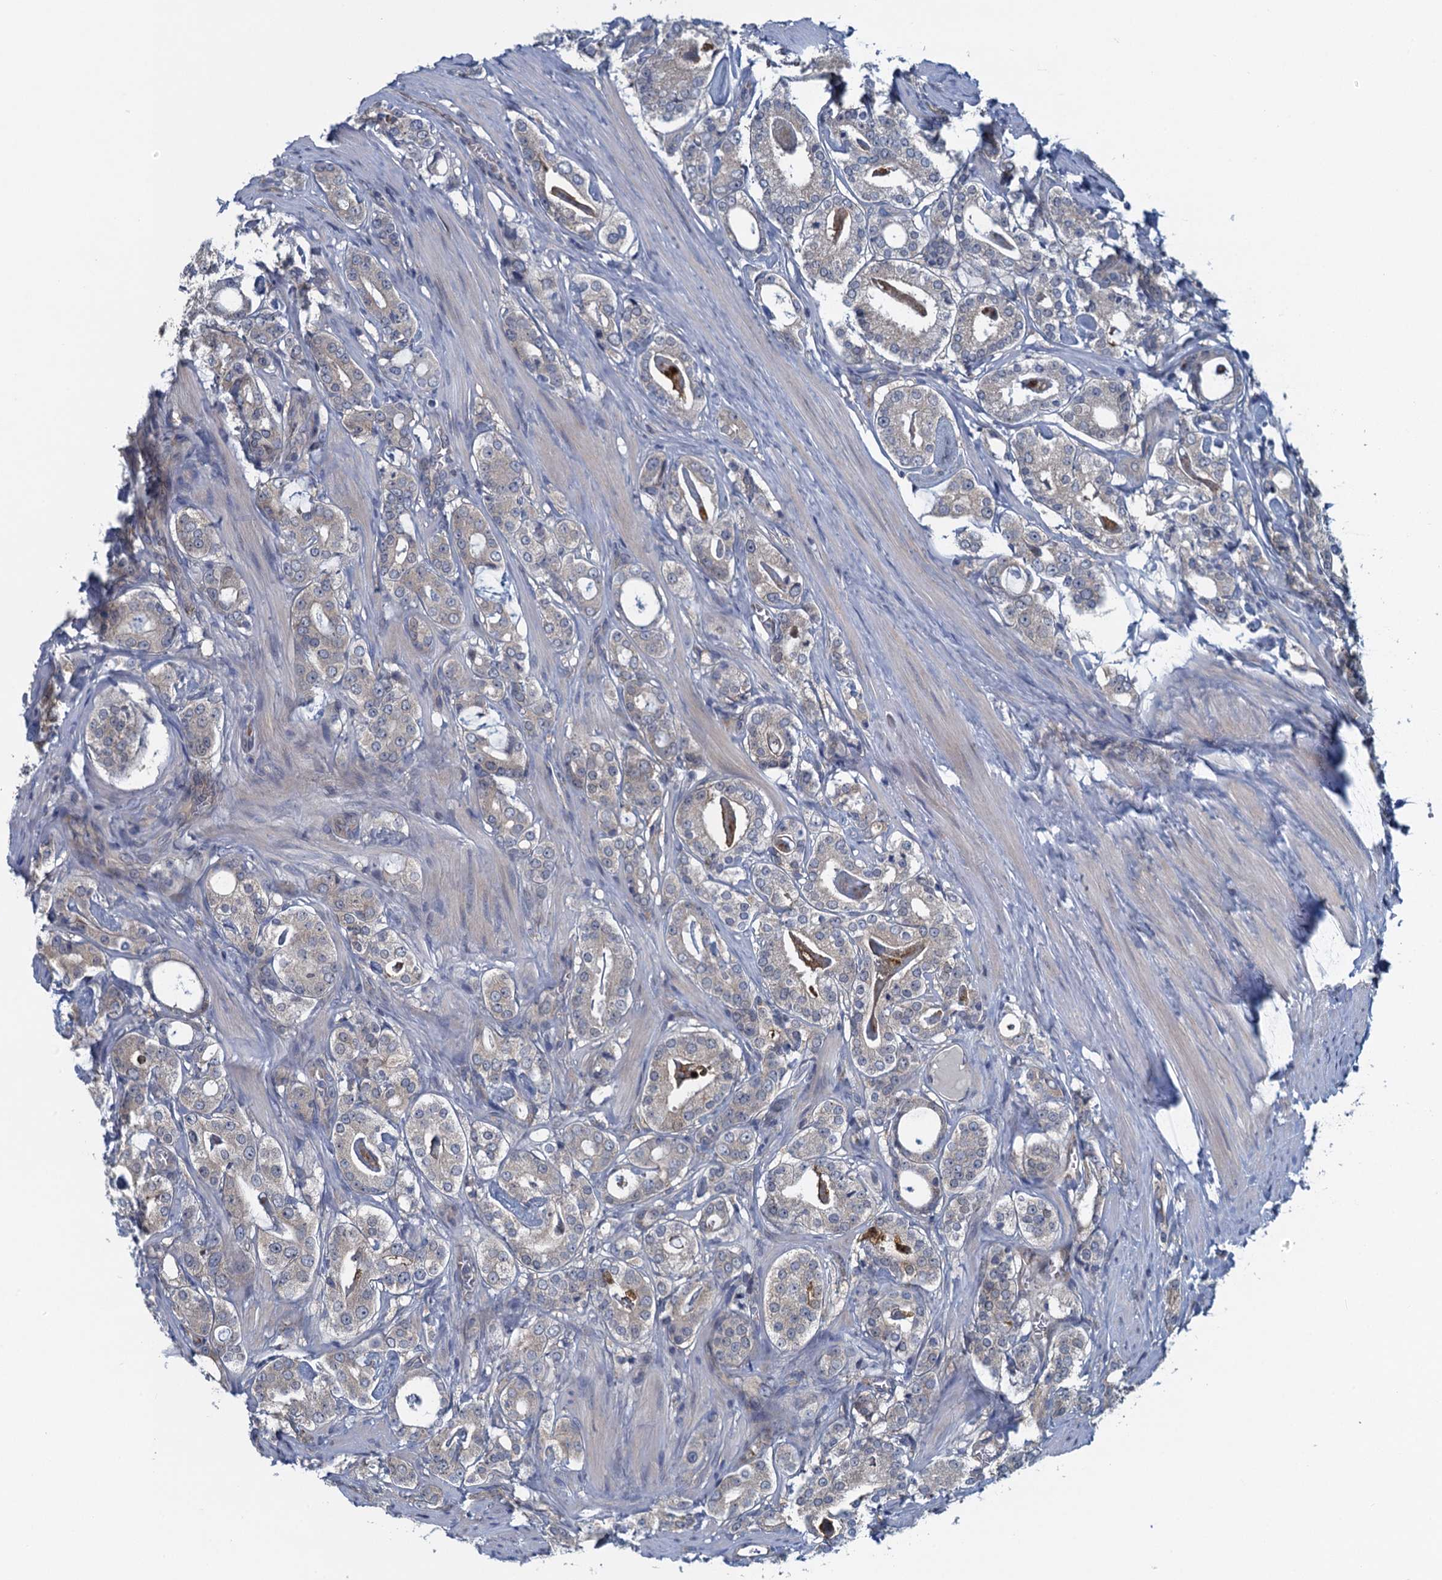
{"staining": {"intensity": "weak", "quantity": "<25%", "location": "cytoplasmic/membranous"}, "tissue": "prostate cancer", "cell_type": "Tumor cells", "image_type": "cancer", "snomed": [{"axis": "morphology", "description": "Adenocarcinoma, High grade"}, {"axis": "topography", "description": "Prostate"}], "caption": "This image is of prostate cancer (high-grade adenocarcinoma) stained with immunohistochemistry (IHC) to label a protein in brown with the nuclei are counter-stained blue. There is no staining in tumor cells. Nuclei are stained in blue.", "gene": "NCKAP1L", "patient": {"sex": "male", "age": 63}}